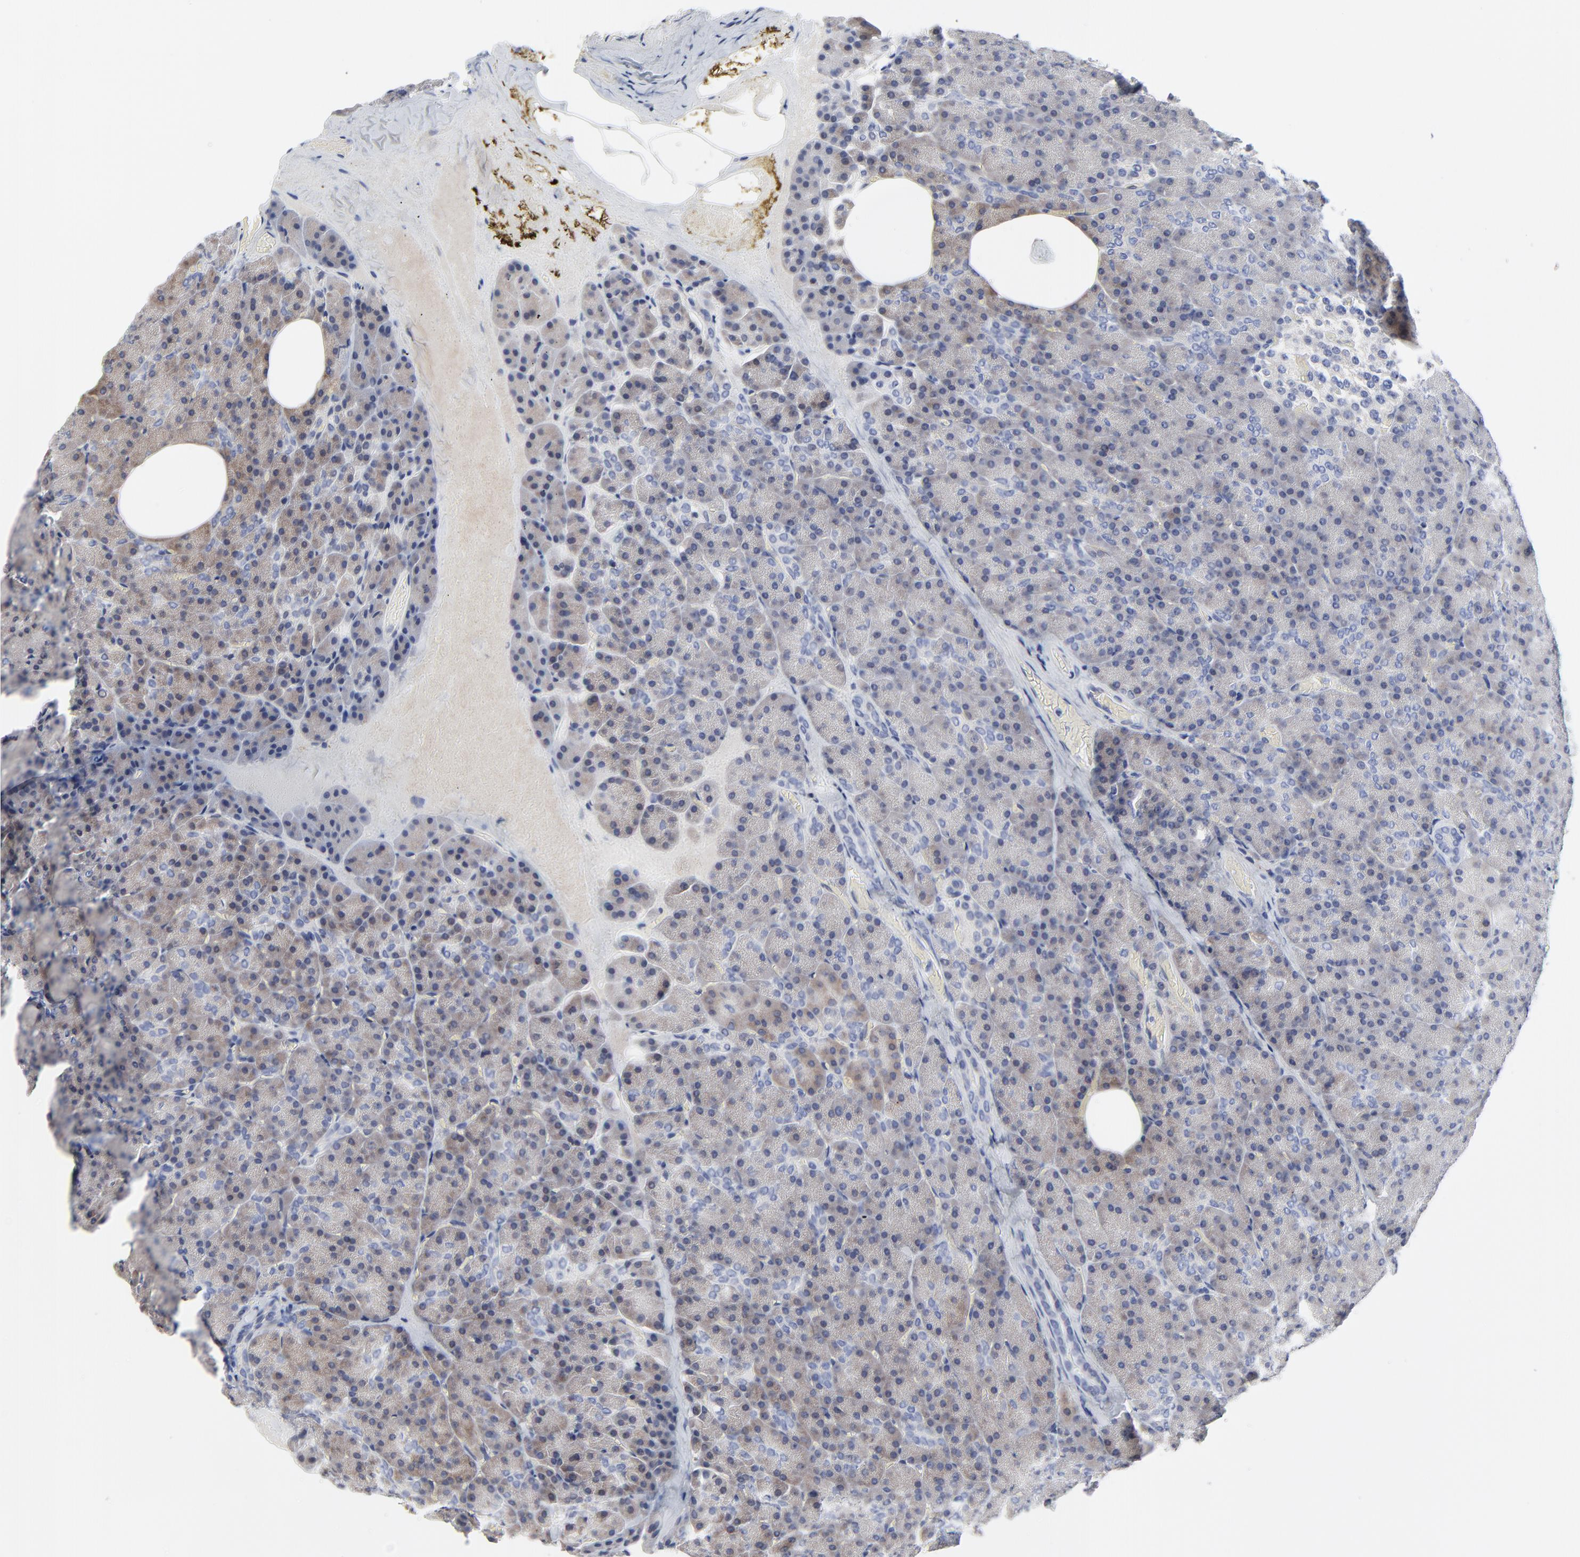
{"staining": {"intensity": "weak", "quantity": ">75%", "location": "cytoplasmic/membranous"}, "tissue": "pancreas", "cell_type": "Exocrine glandular cells", "image_type": "normal", "snomed": [{"axis": "morphology", "description": "Normal tissue, NOS"}, {"axis": "topography", "description": "Pancreas"}], "caption": "Weak cytoplasmic/membranous protein positivity is identified in about >75% of exocrine glandular cells in pancreas. (Brightfield microscopy of DAB IHC at high magnification).", "gene": "NLGN3", "patient": {"sex": "female", "age": 35}}